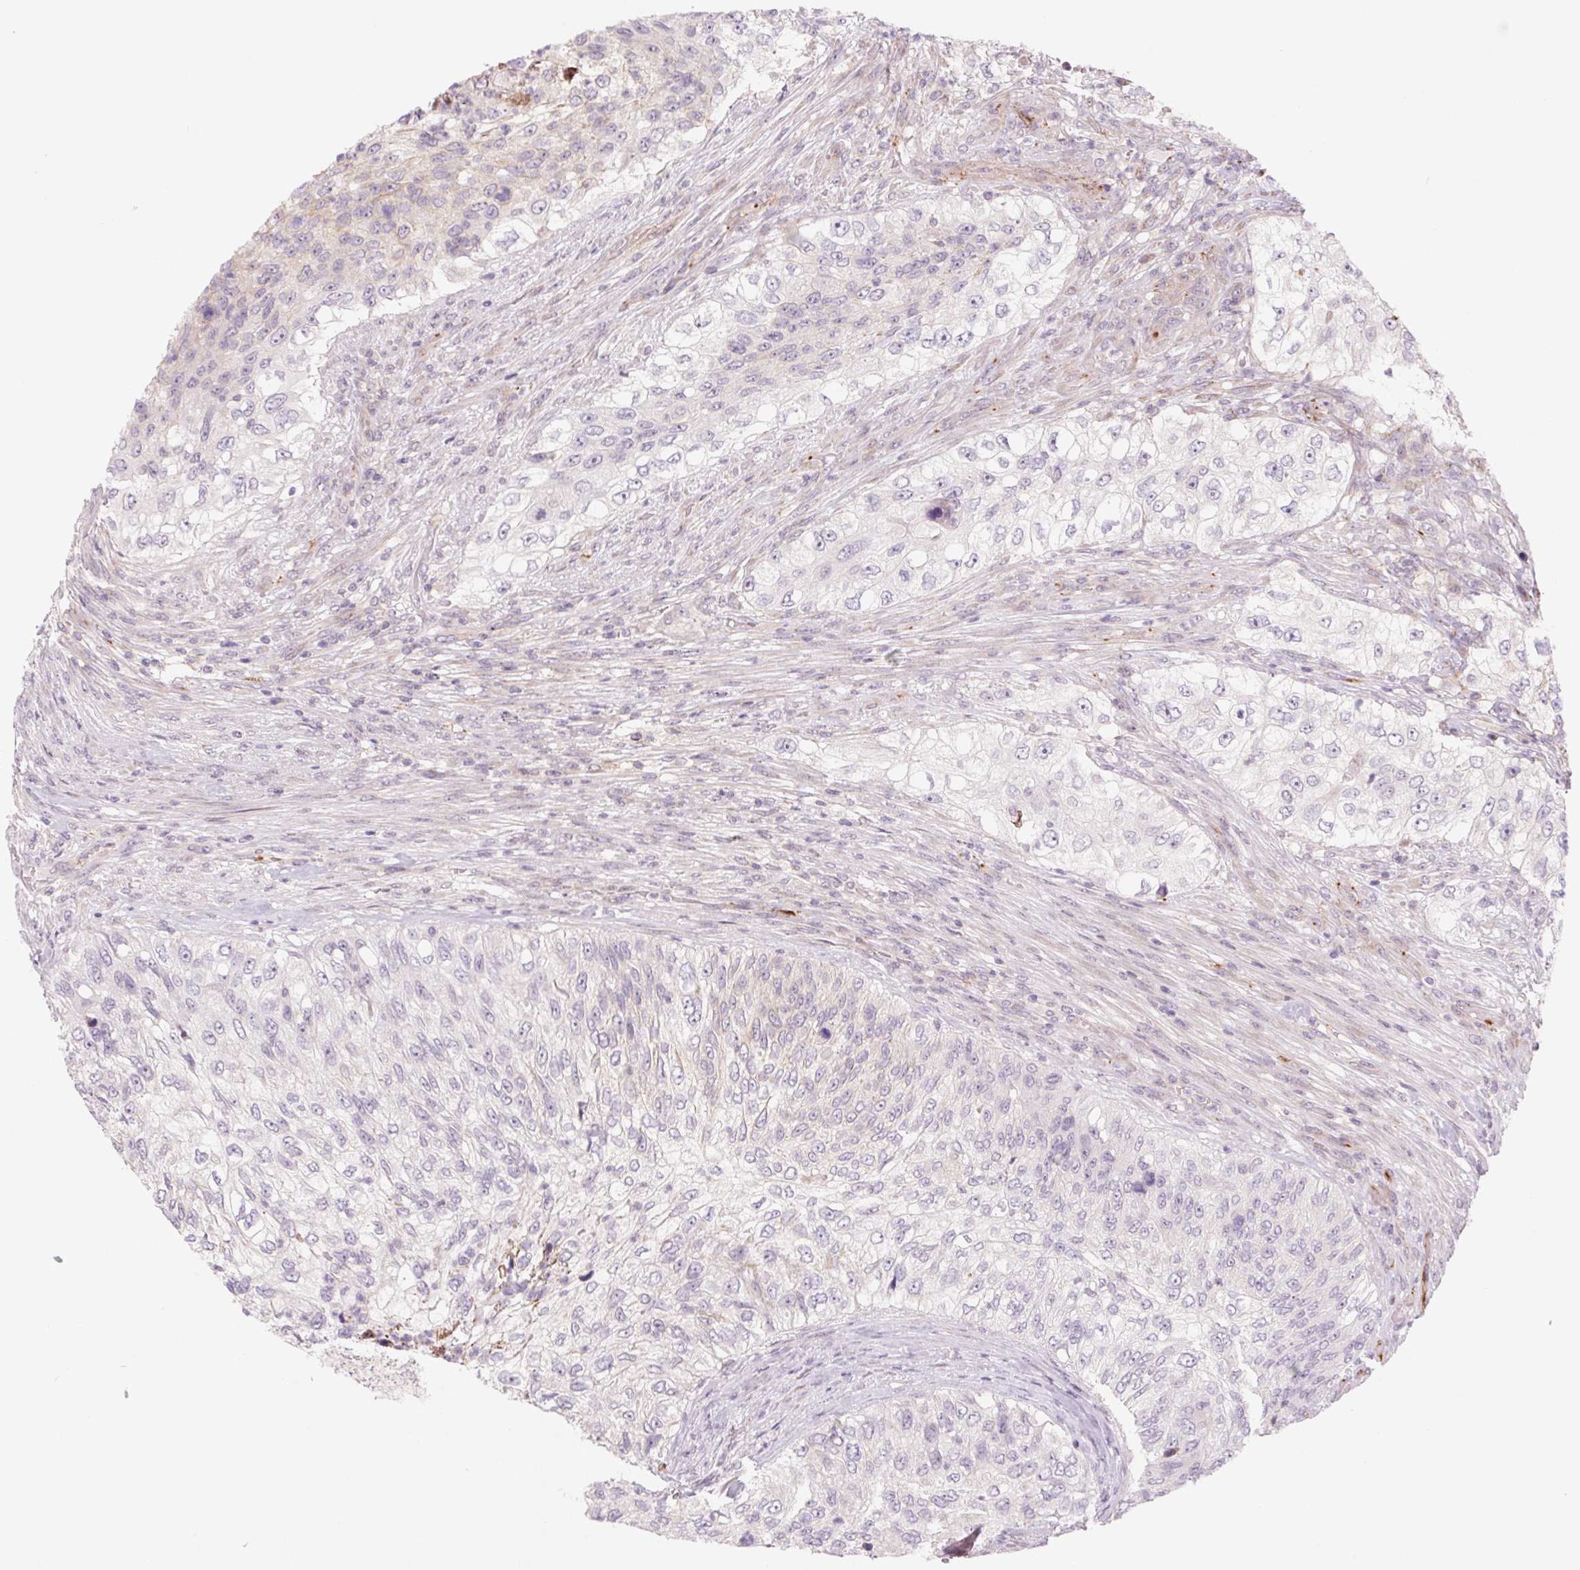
{"staining": {"intensity": "negative", "quantity": "none", "location": "none"}, "tissue": "urothelial cancer", "cell_type": "Tumor cells", "image_type": "cancer", "snomed": [{"axis": "morphology", "description": "Urothelial carcinoma, High grade"}, {"axis": "topography", "description": "Urinary bladder"}], "caption": "DAB immunohistochemical staining of human high-grade urothelial carcinoma exhibits no significant expression in tumor cells.", "gene": "MS4A13", "patient": {"sex": "female", "age": 60}}